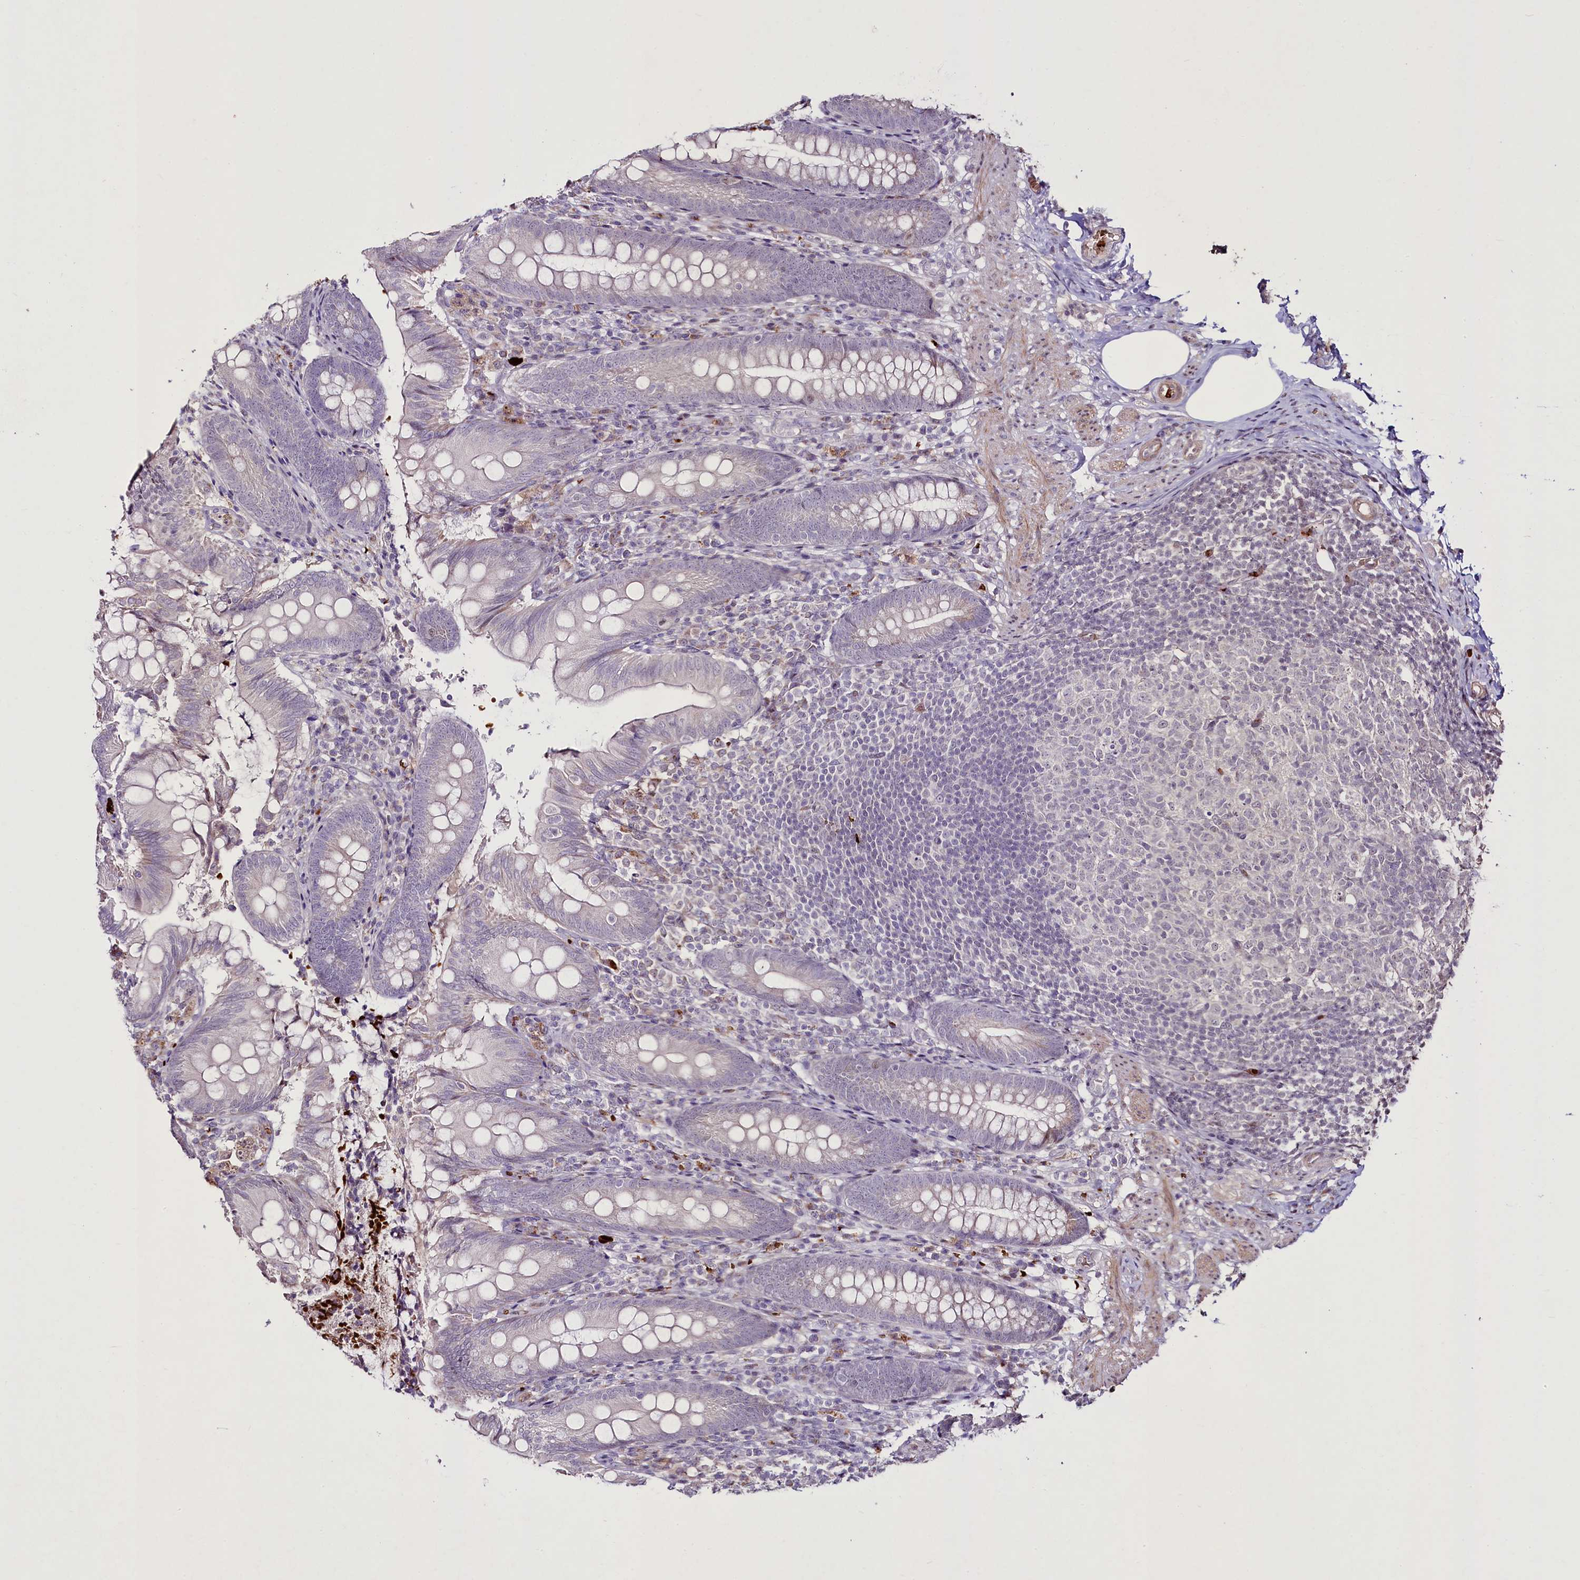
{"staining": {"intensity": "weak", "quantity": "<25%", "location": "nuclear"}, "tissue": "appendix", "cell_type": "Glandular cells", "image_type": "normal", "snomed": [{"axis": "morphology", "description": "Normal tissue, NOS"}, {"axis": "topography", "description": "Appendix"}], "caption": "Immunohistochemical staining of unremarkable human appendix demonstrates no significant staining in glandular cells. (DAB (3,3'-diaminobenzidine) immunohistochemistry, high magnification).", "gene": "SUSD3", "patient": {"sex": "male", "age": 55}}